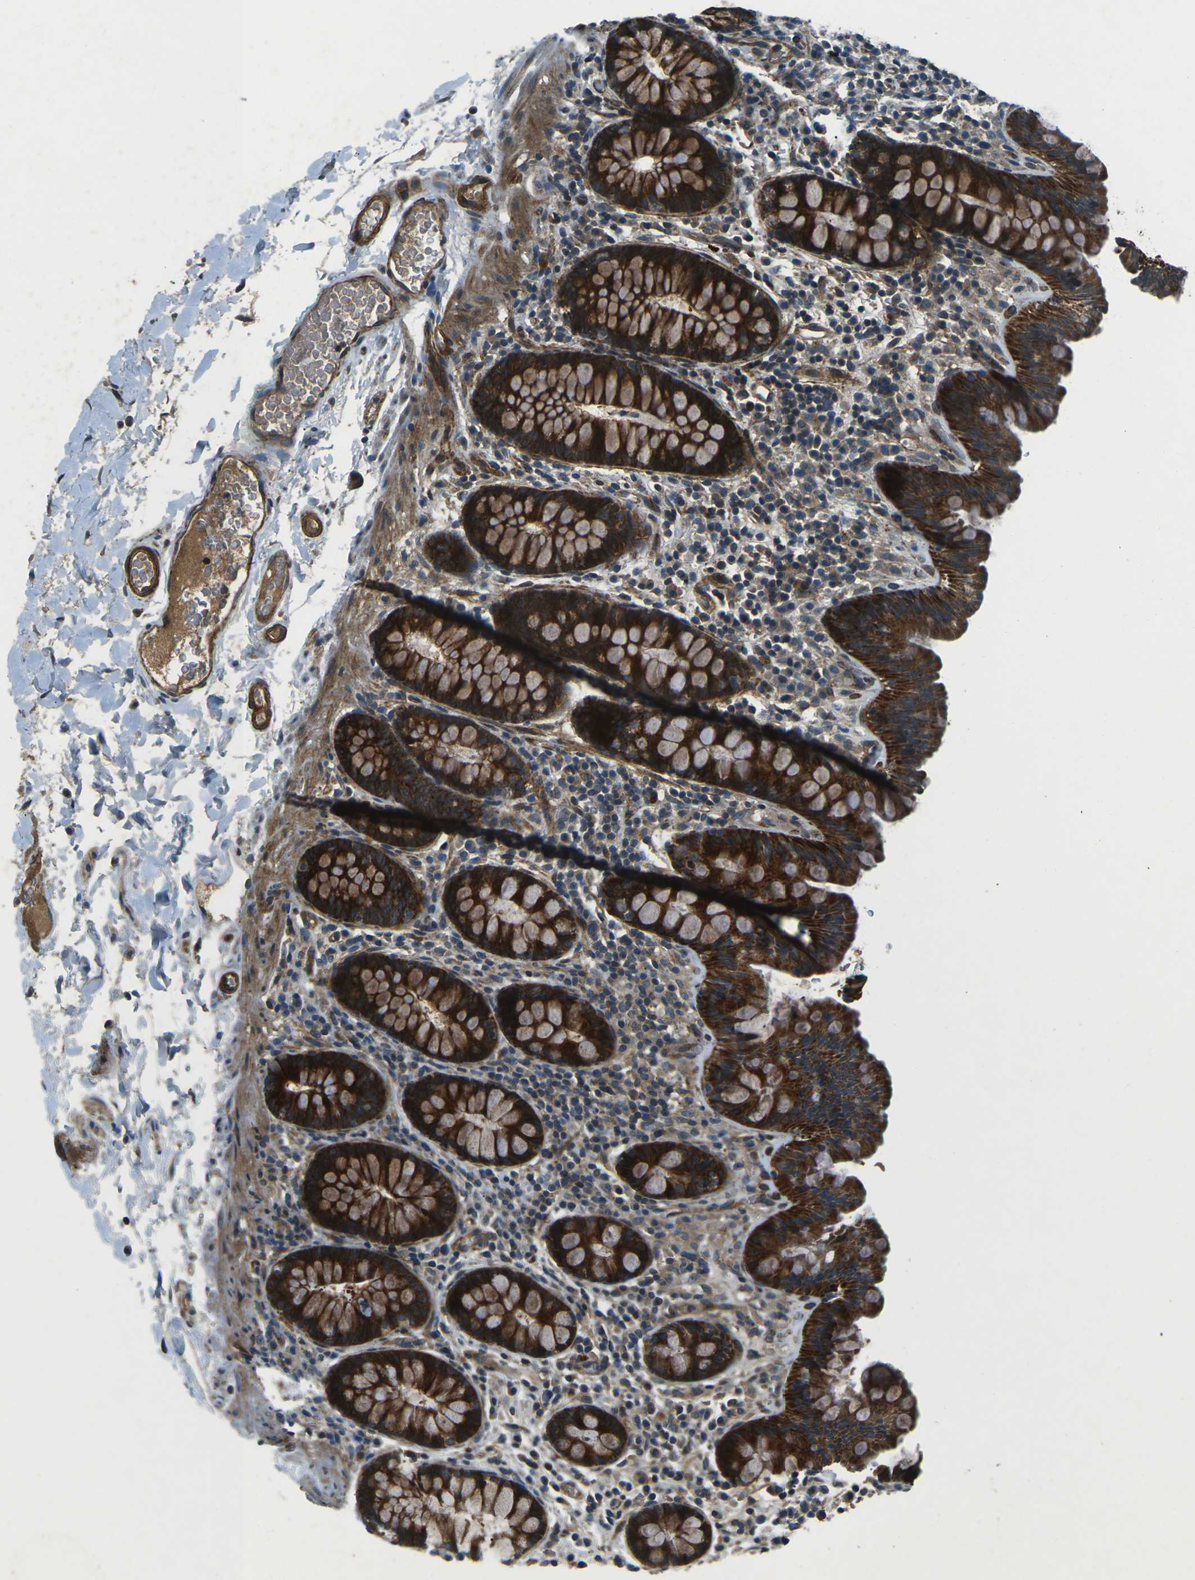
{"staining": {"intensity": "strong", "quantity": ">75%", "location": "cytoplasmic/membranous"}, "tissue": "colon", "cell_type": "Endothelial cells", "image_type": "normal", "snomed": [{"axis": "morphology", "description": "Normal tissue, NOS"}, {"axis": "topography", "description": "Colon"}], "caption": "The immunohistochemical stain shows strong cytoplasmic/membranous positivity in endothelial cells of benign colon. (DAB IHC, brown staining for protein, blue staining for nuclei).", "gene": "AFAP1", "patient": {"sex": "female", "age": 80}}